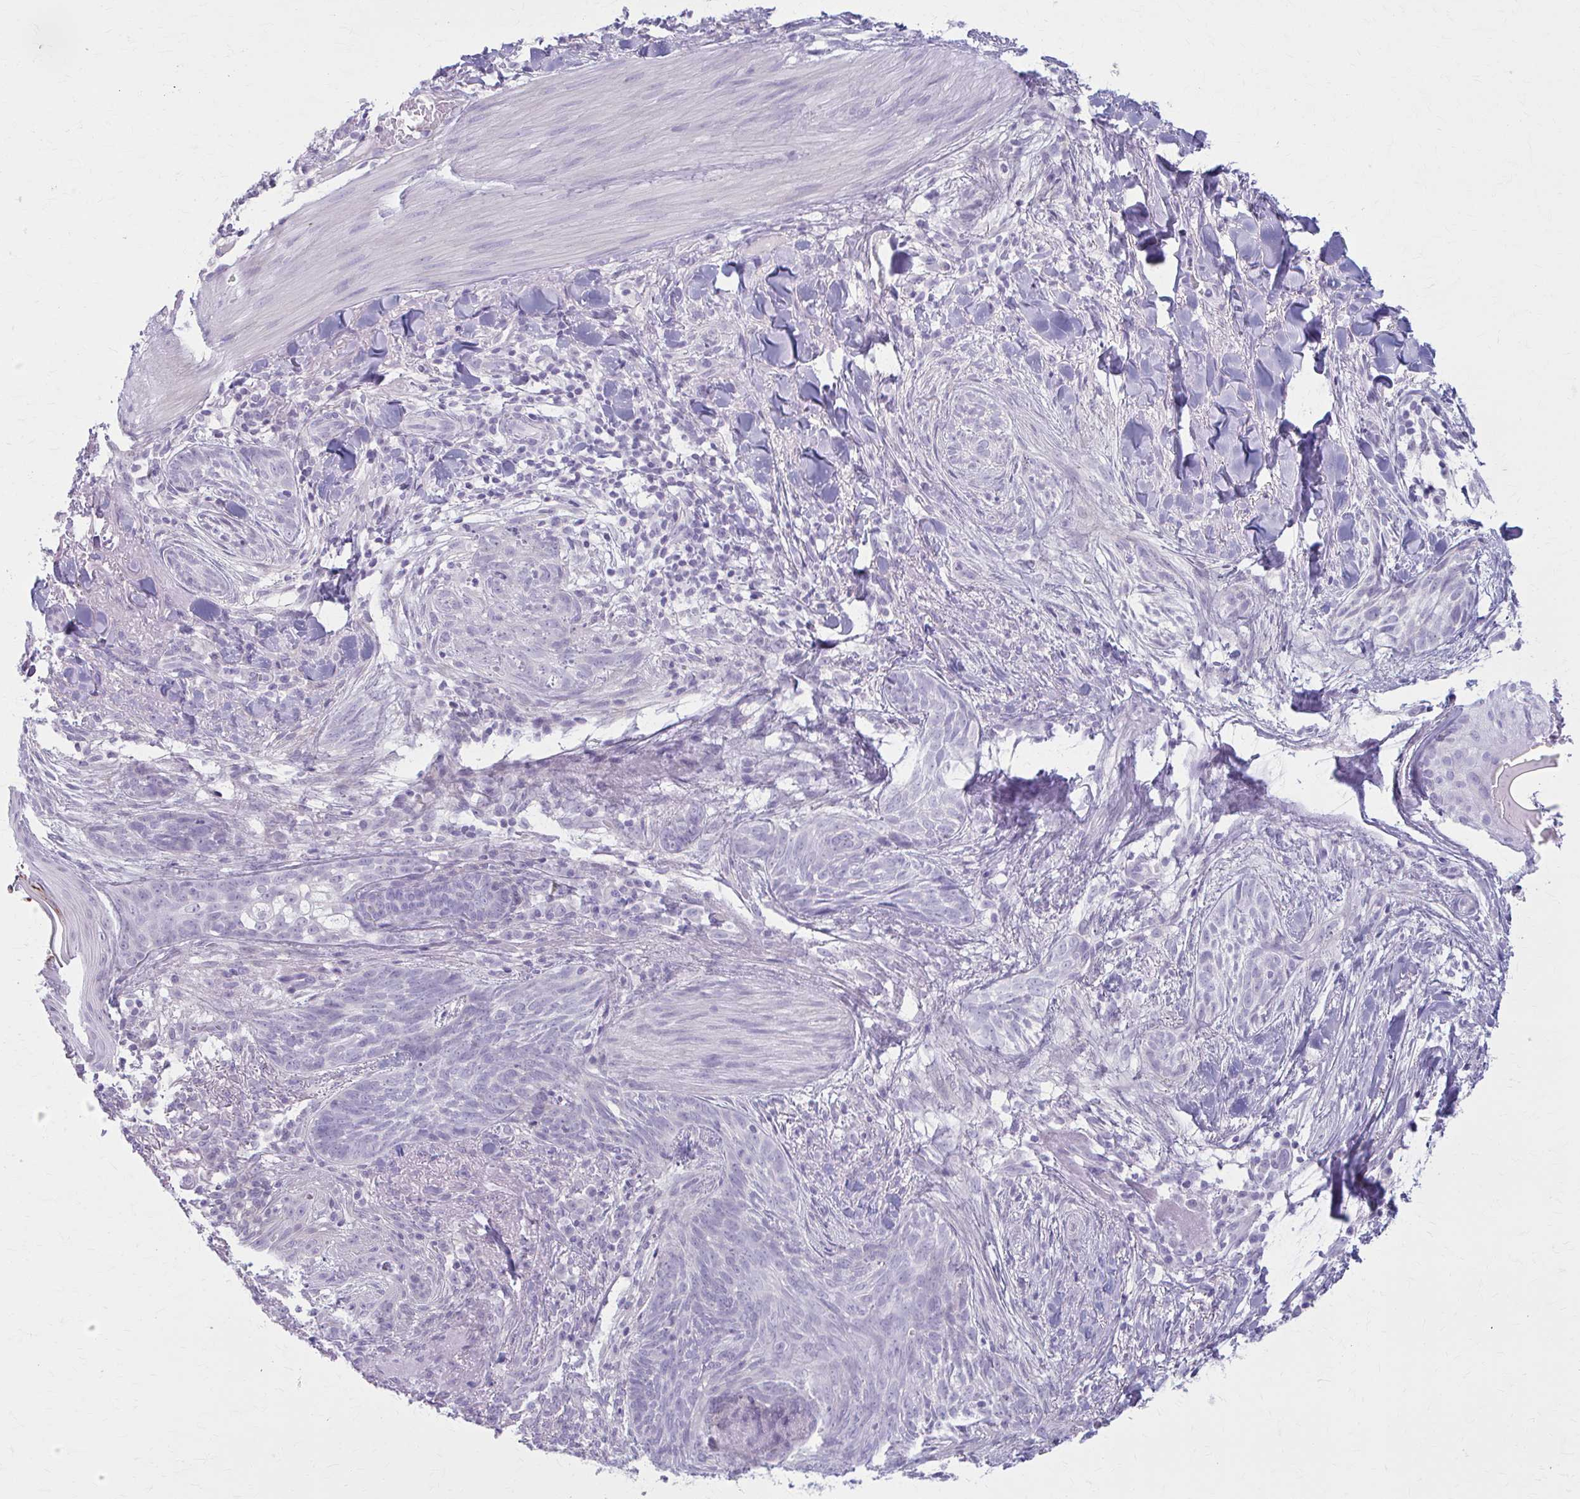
{"staining": {"intensity": "negative", "quantity": "none", "location": "none"}, "tissue": "skin cancer", "cell_type": "Tumor cells", "image_type": "cancer", "snomed": [{"axis": "morphology", "description": "Basal cell carcinoma"}, {"axis": "topography", "description": "Skin"}], "caption": "Immunohistochemistry image of neoplastic tissue: skin cancer stained with DAB exhibits no significant protein expression in tumor cells. (DAB (3,3'-diaminobenzidine) IHC with hematoxylin counter stain).", "gene": "LDLRAP1", "patient": {"sex": "female", "age": 93}}